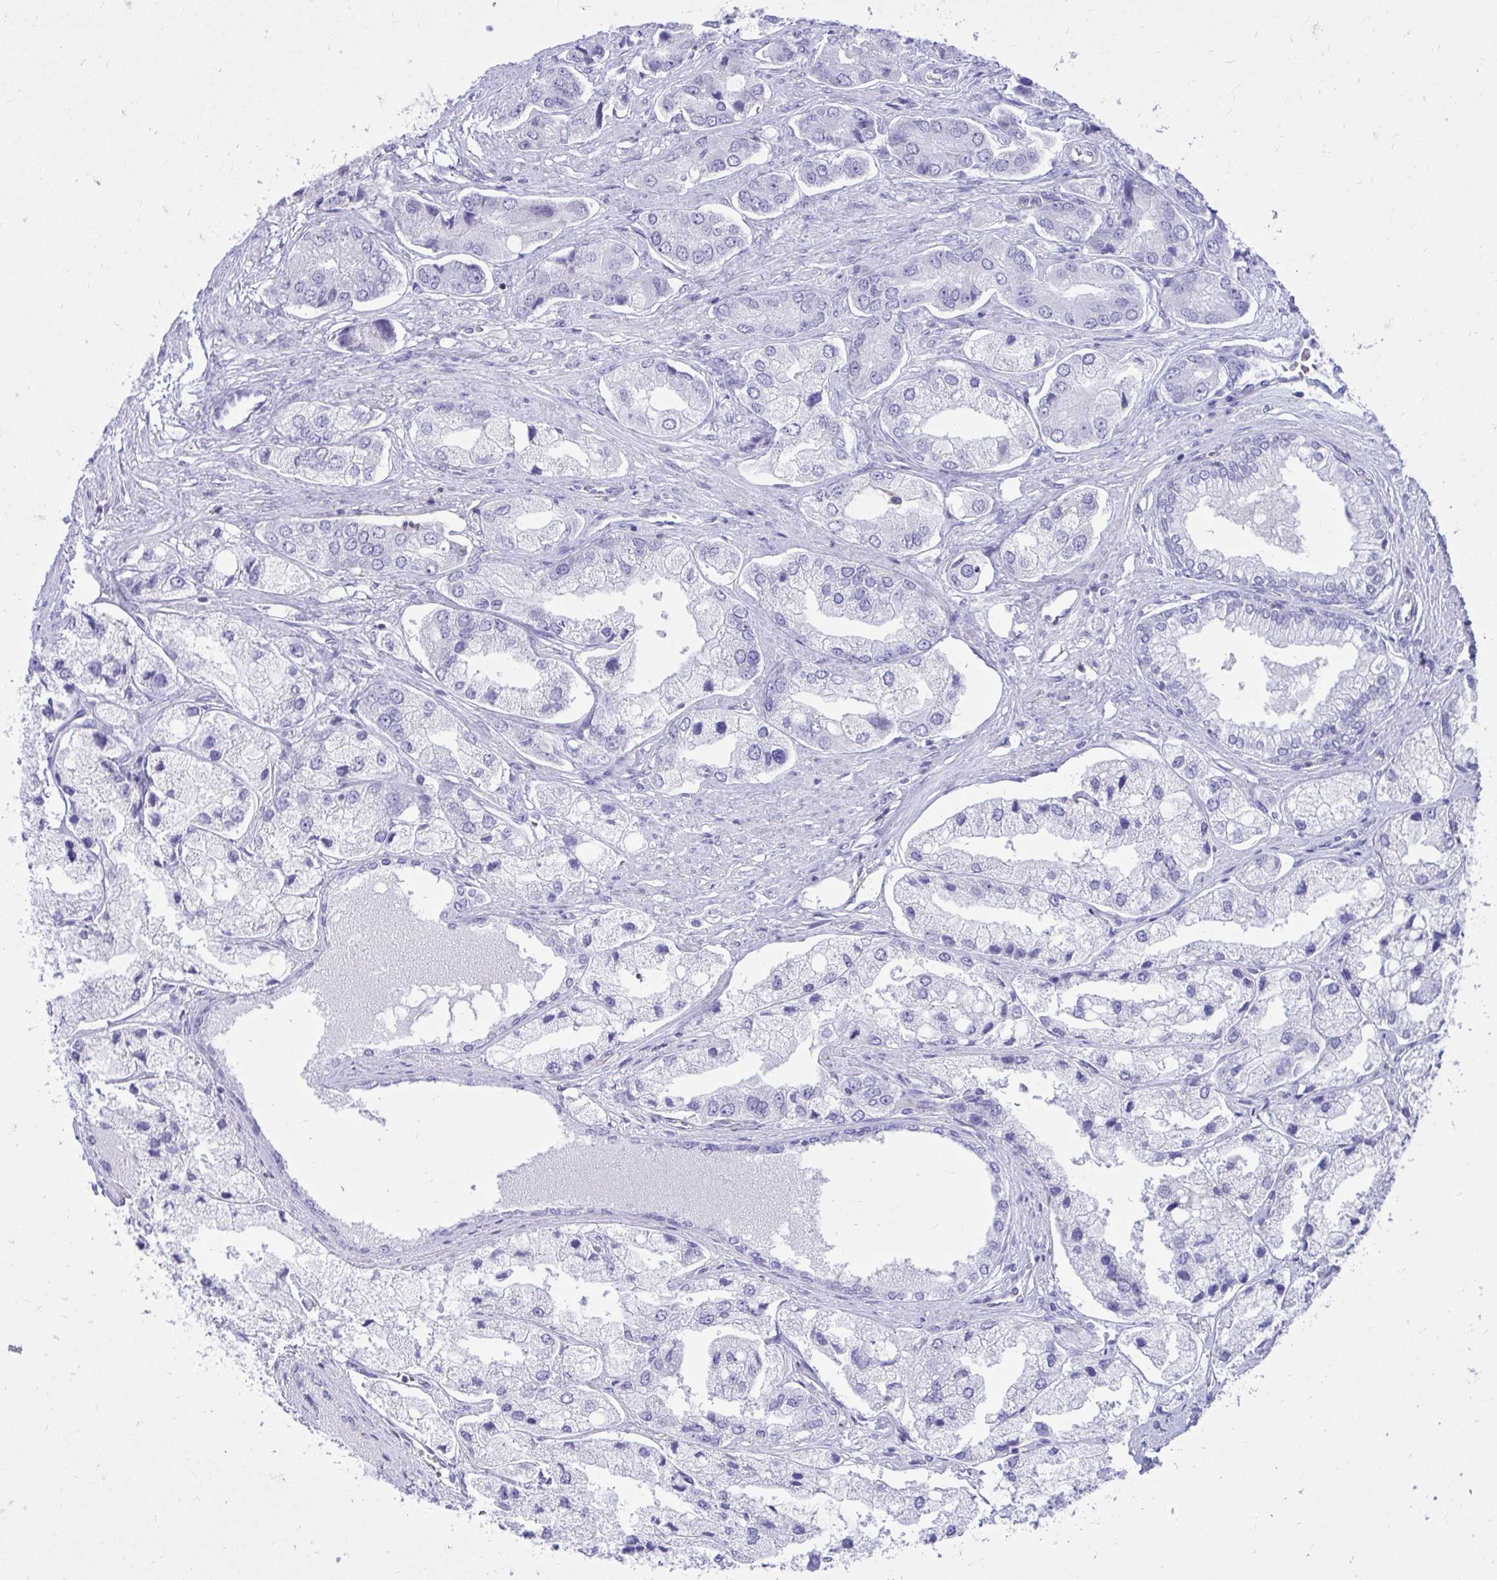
{"staining": {"intensity": "negative", "quantity": "none", "location": "none"}, "tissue": "prostate cancer", "cell_type": "Tumor cells", "image_type": "cancer", "snomed": [{"axis": "morphology", "description": "Adenocarcinoma, Low grade"}, {"axis": "topography", "description": "Prostate"}], "caption": "High magnification brightfield microscopy of prostate cancer (adenocarcinoma (low-grade)) stained with DAB (3,3'-diaminobenzidine) (brown) and counterstained with hematoxylin (blue): tumor cells show no significant expression.", "gene": "GPRIN3", "patient": {"sex": "male", "age": 69}}